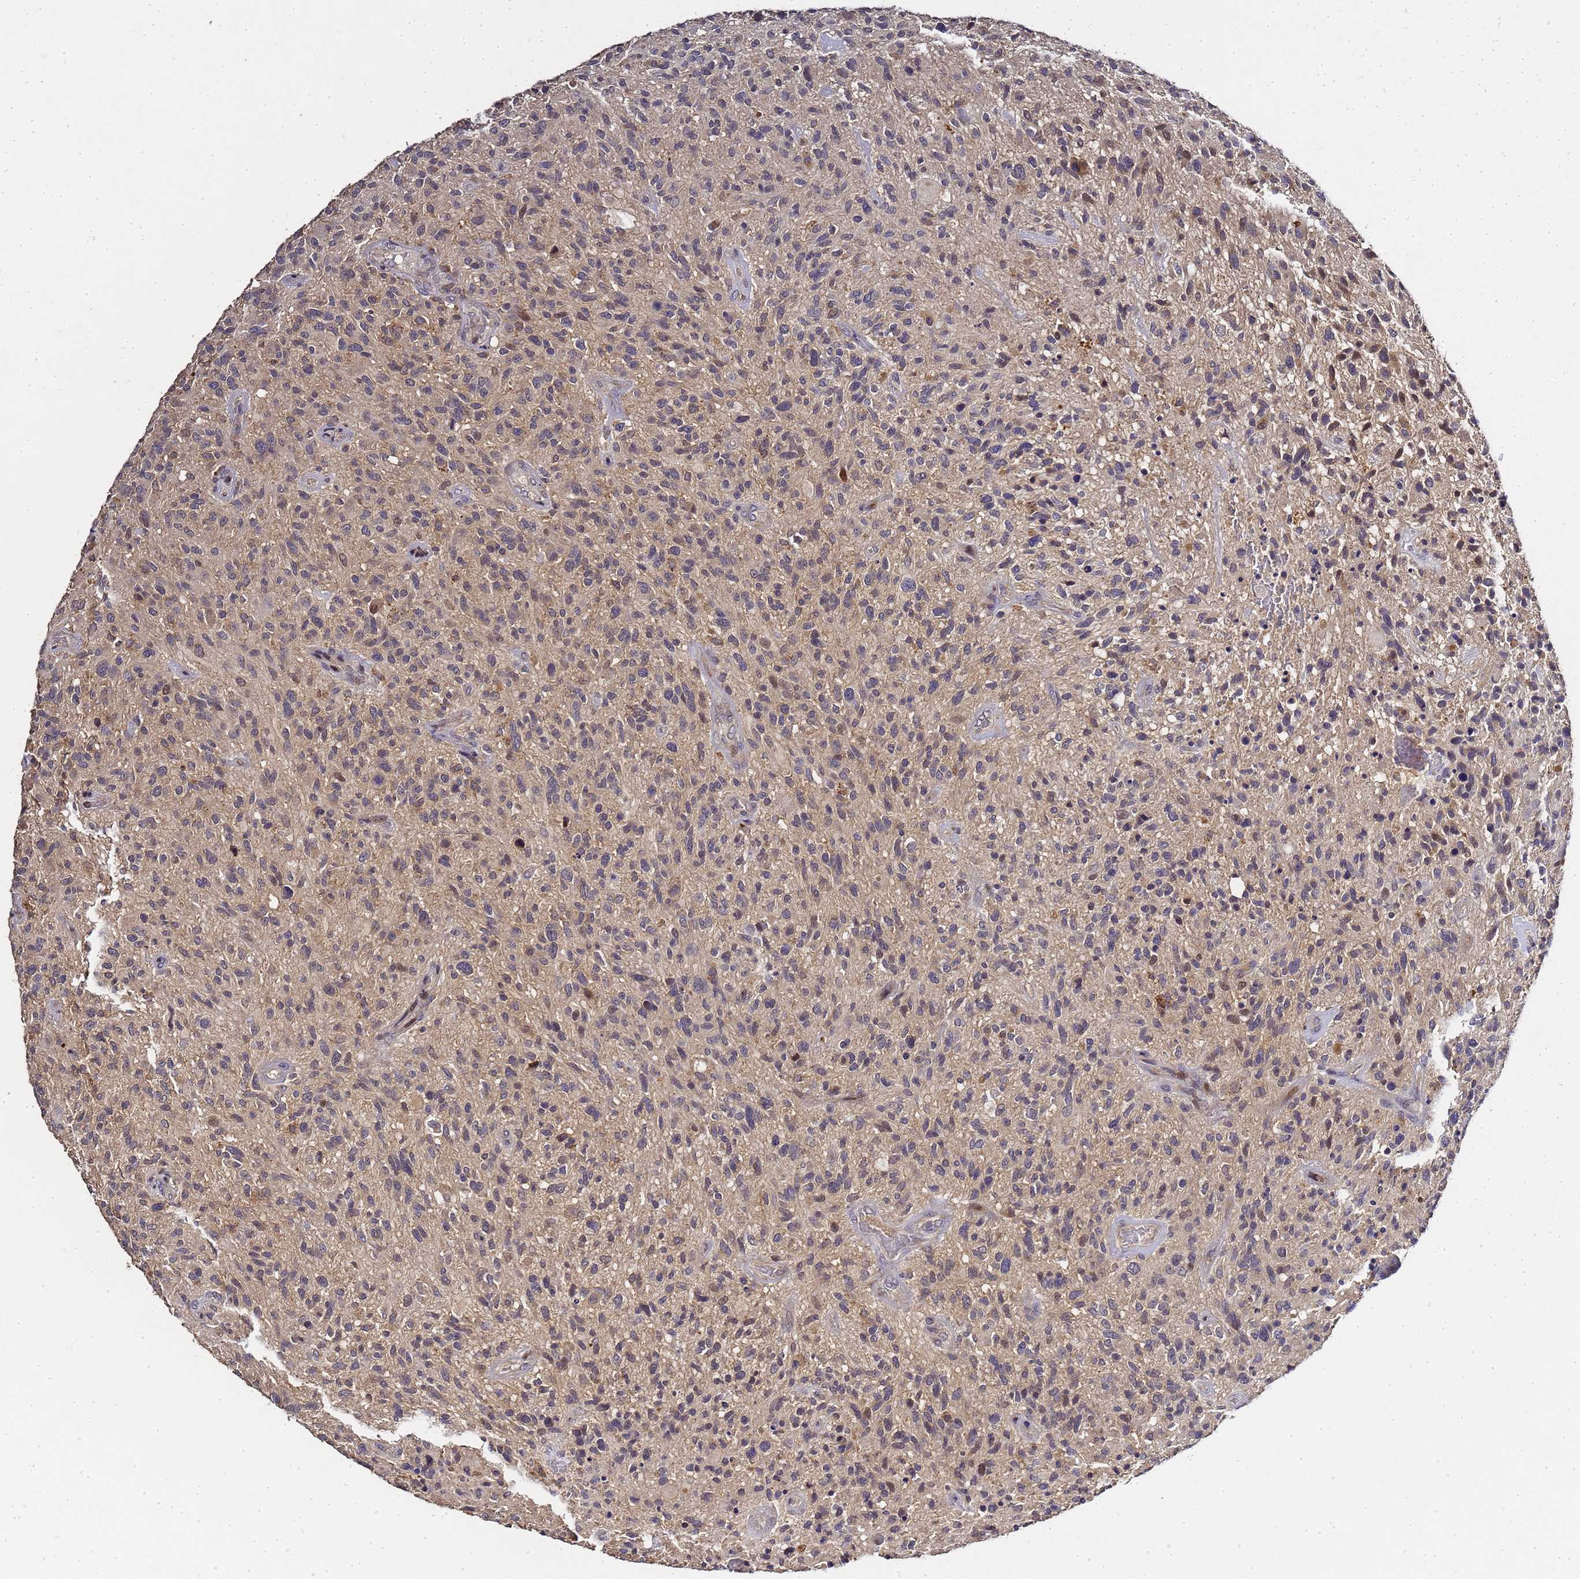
{"staining": {"intensity": "weak", "quantity": "<25%", "location": "nuclear"}, "tissue": "glioma", "cell_type": "Tumor cells", "image_type": "cancer", "snomed": [{"axis": "morphology", "description": "Glioma, malignant, High grade"}, {"axis": "topography", "description": "Brain"}], "caption": "Micrograph shows no significant protein expression in tumor cells of malignant glioma (high-grade). (DAB immunohistochemistry visualized using brightfield microscopy, high magnification).", "gene": "LGI4", "patient": {"sex": "male", "age": 47}}